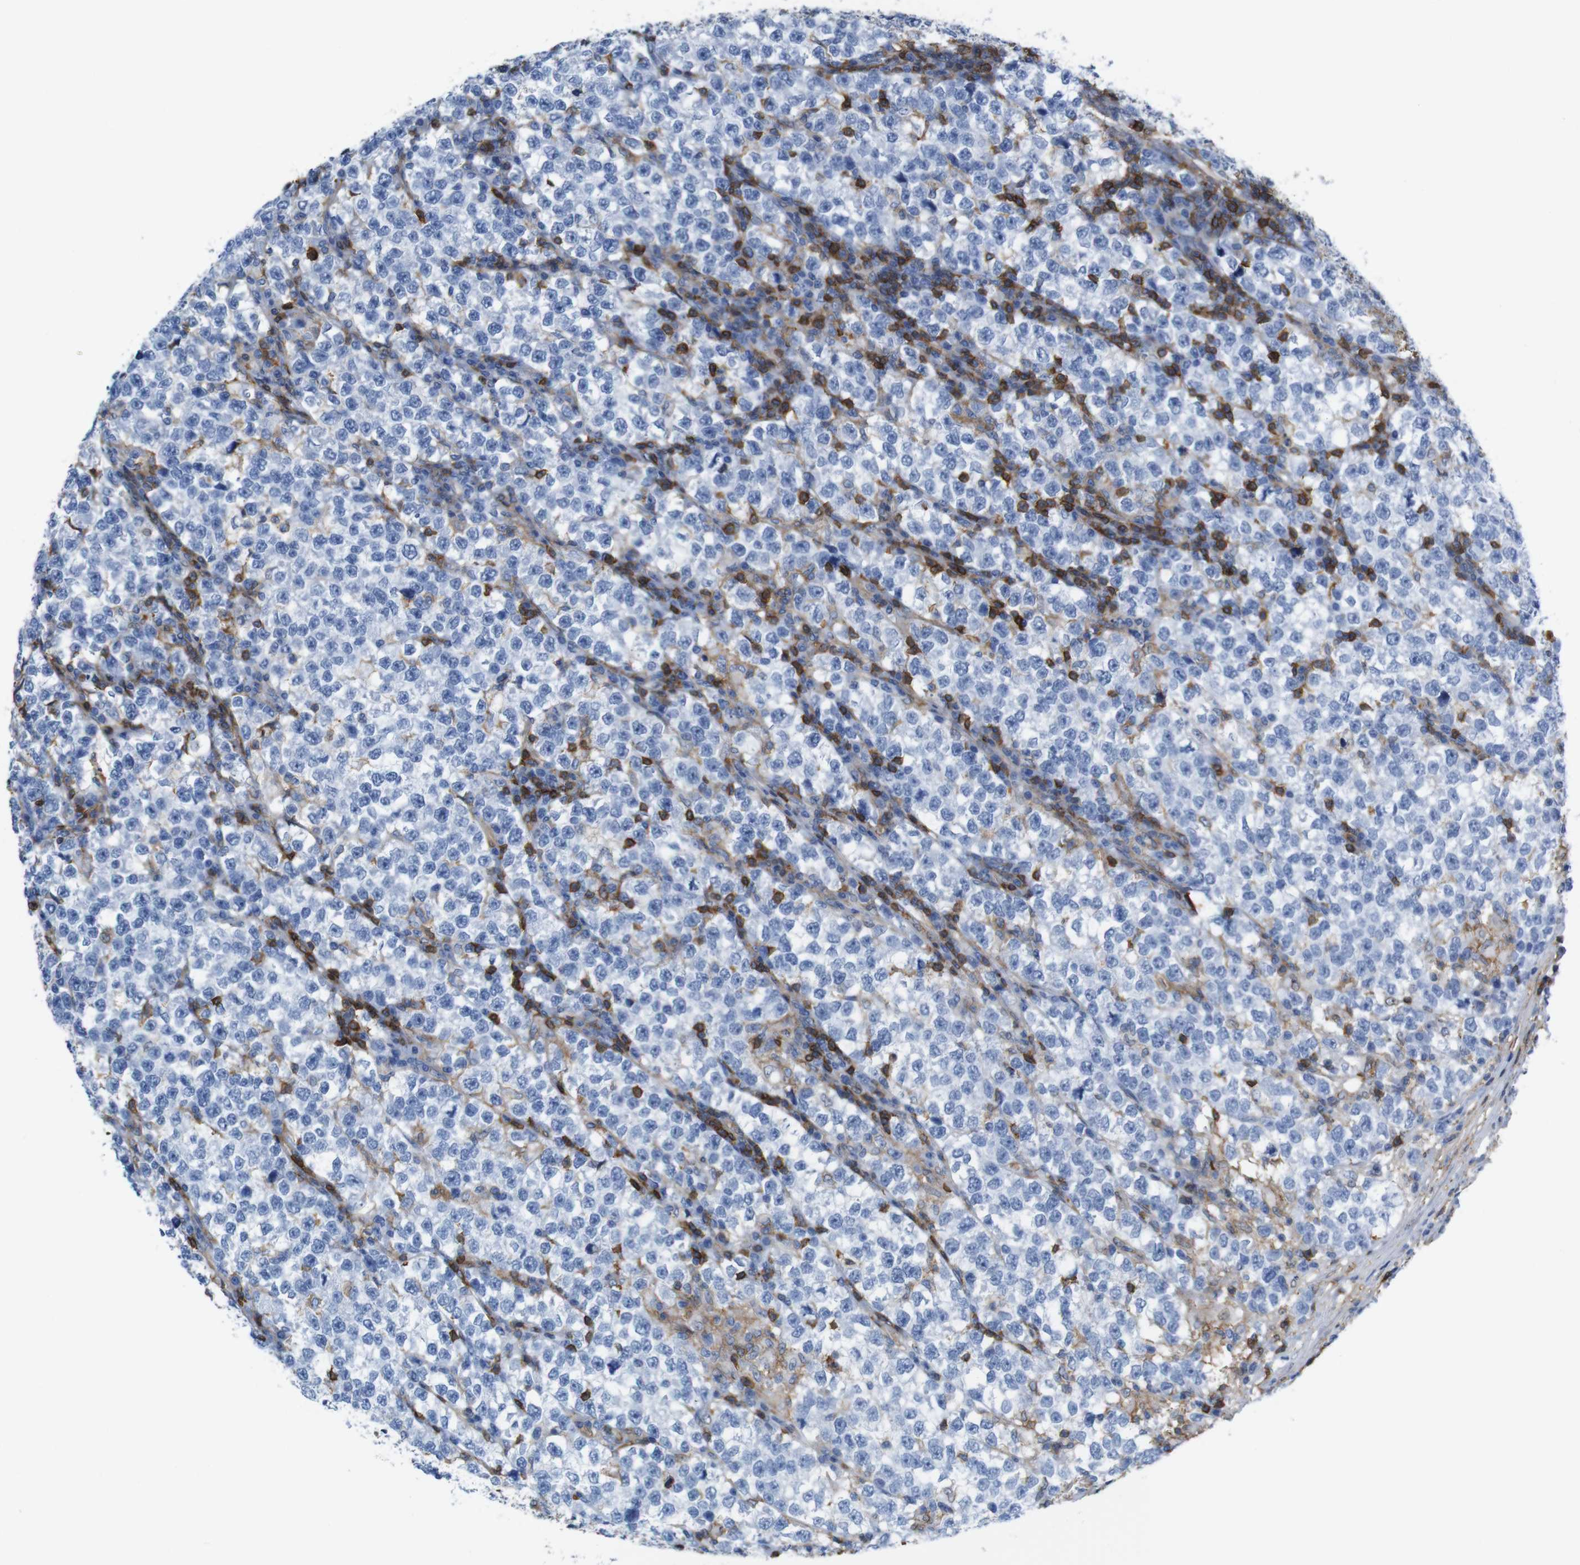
{"staining": {"intensity": "negative", "quantity": "none", "location": "none"}, "tissue": "testis cancer", "cell_type": "Tumor cells", "image_type": "cancer", "snomed": [{"axis": "morphology", "description": "Normal tissue, NOS"}, {"axis": "morphology", "description": "Seminoma, NOS"}, {"axis": "topography", "description": "Testis"}], "caption": "Immunohistochemistry (IHC) micrograph of human testis seminoma stained for a protein (brown), which reveals no expression in tumor cells. (Stains: DAB (3,3'-diaminobenzidine) immunohistochemistry with hematoxylin counter stain, Microscopy: brightfield microscopy at high magnification).", "gene": "ANXA1", "patient": {"sex": "male", "age": 43}}